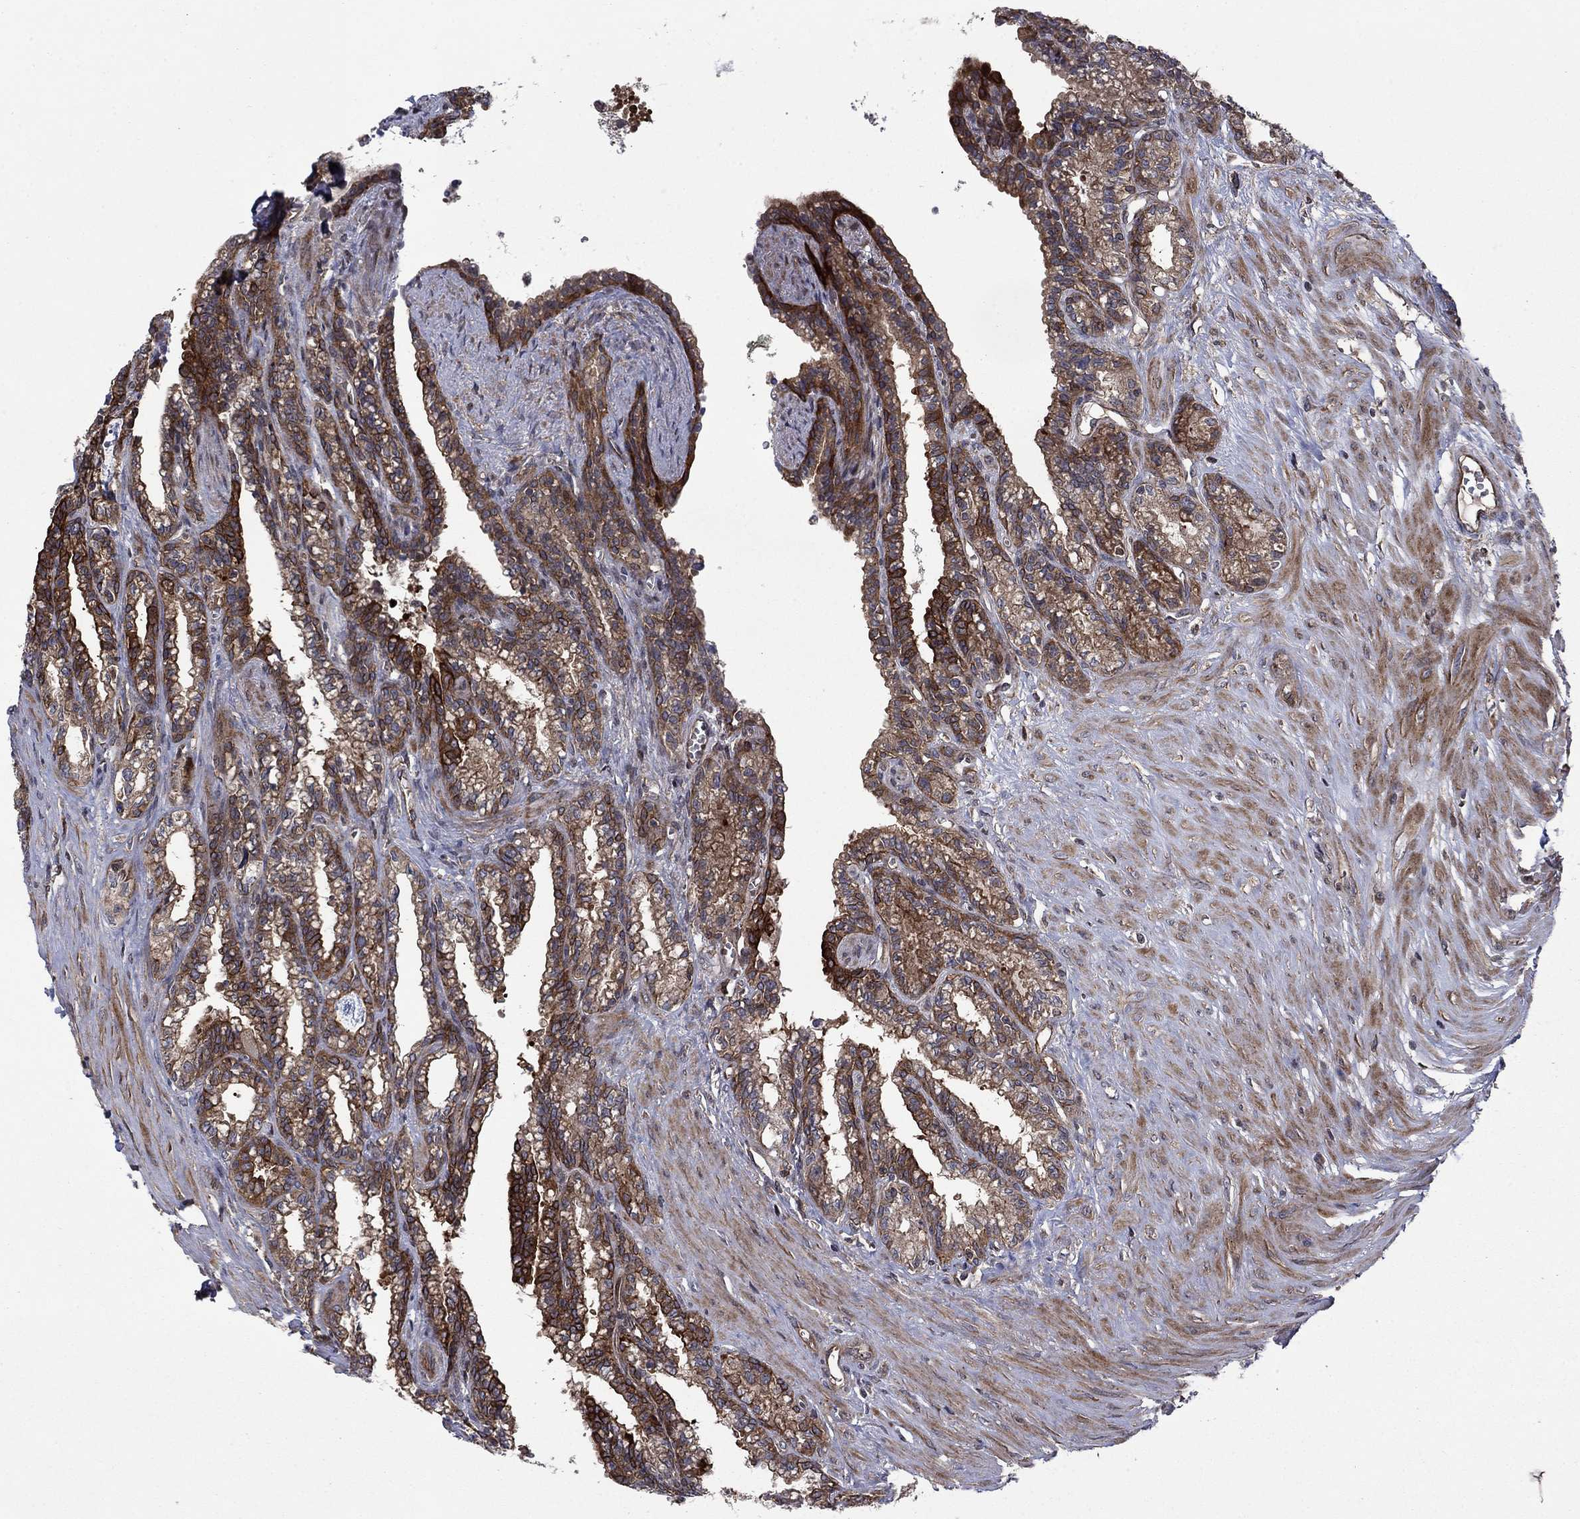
{"staining": {"intensity": "strong", "quantity": "25%-75%", "location": "cytoplasmic/membranous"}, "tissue": "seminal vesicle", "cell_type": "Glandular cells", "image_type": "normal", "snomed": [{"axis": "morphology", "description": "Normal tissue, NOS"}, {"axis": "morphology", "description": "Urothelial carcinoma, NOS"}, {"axis": "topography", "description": "Urinary bladder"}, {"axis": "topography", "description": "Seminal veicle"}], "caption": "Immunohistochemistry of benign seminal vesicle reveals high levels of strong cytoplasmic/membranous positivity in about 25%-75% of glandular cells.", "gene": "HDAC4", "patient": {"sex": "male", "age": 76}}